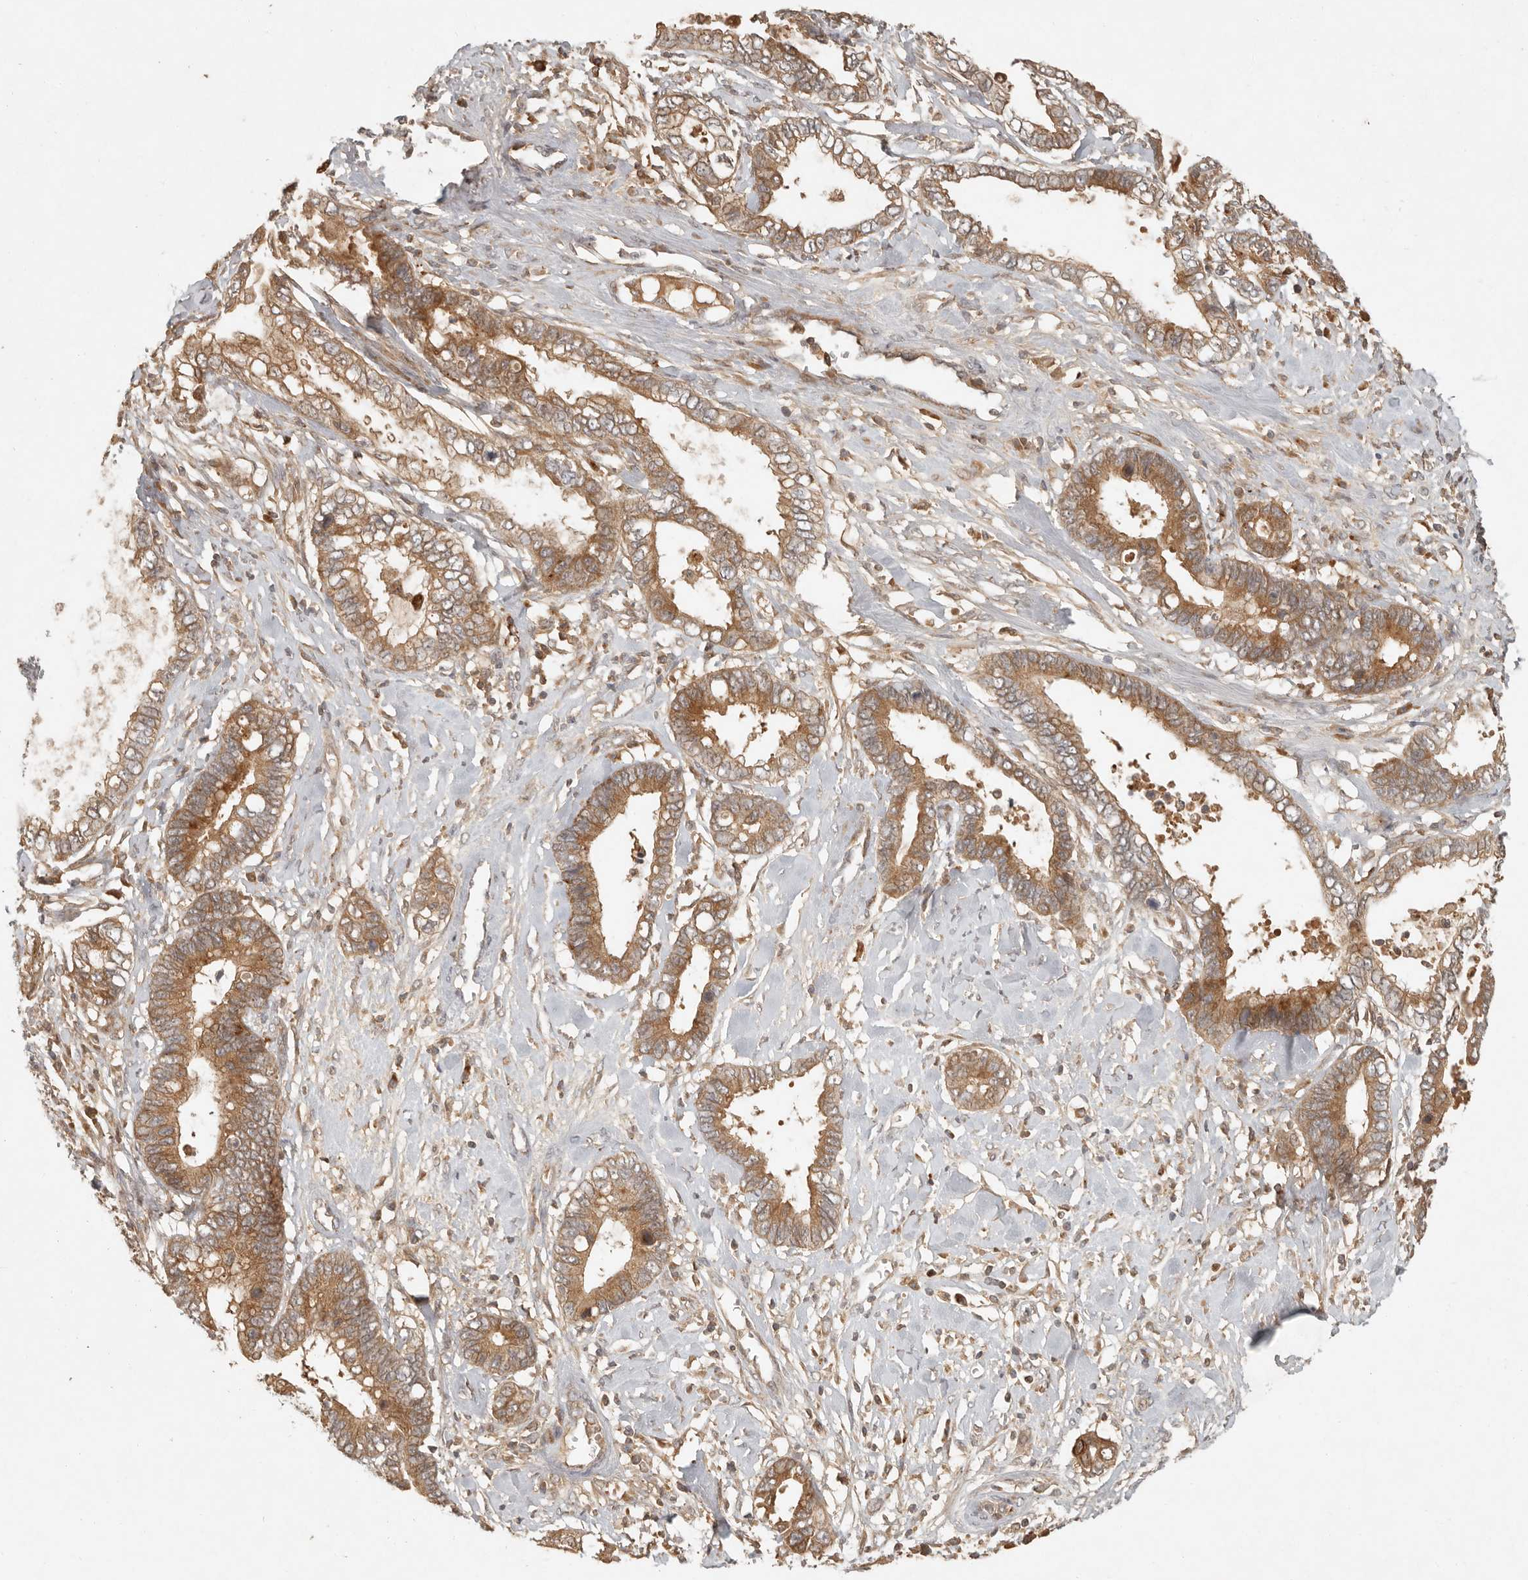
{"staining": {"intensity": "moderate", "quantity": ">75%", "location": "cytoplasmic/membranous"}, "tissue": "cervical cancer", "cell_type": "Tumor cells", "image_type": "cancer", "snomed": [{"axis": "morphology", "description": "Adenocarcinoma, NOS"}, {"axis": "topography", "description": "Cervix"}], "caption": "High-magnification brightfield microscopy of cervical adenocarcinoma stained with DAB (3,3'-diaminobenzidine) (brown) and counterstained with hematoxylin (blue). tumor cells exhibit moderate cytoplasmic/membranous positivity is present in approximately>75% of cells.", "gene": "ANKRD61", "patient": {"sex": "female", "age": 44}}